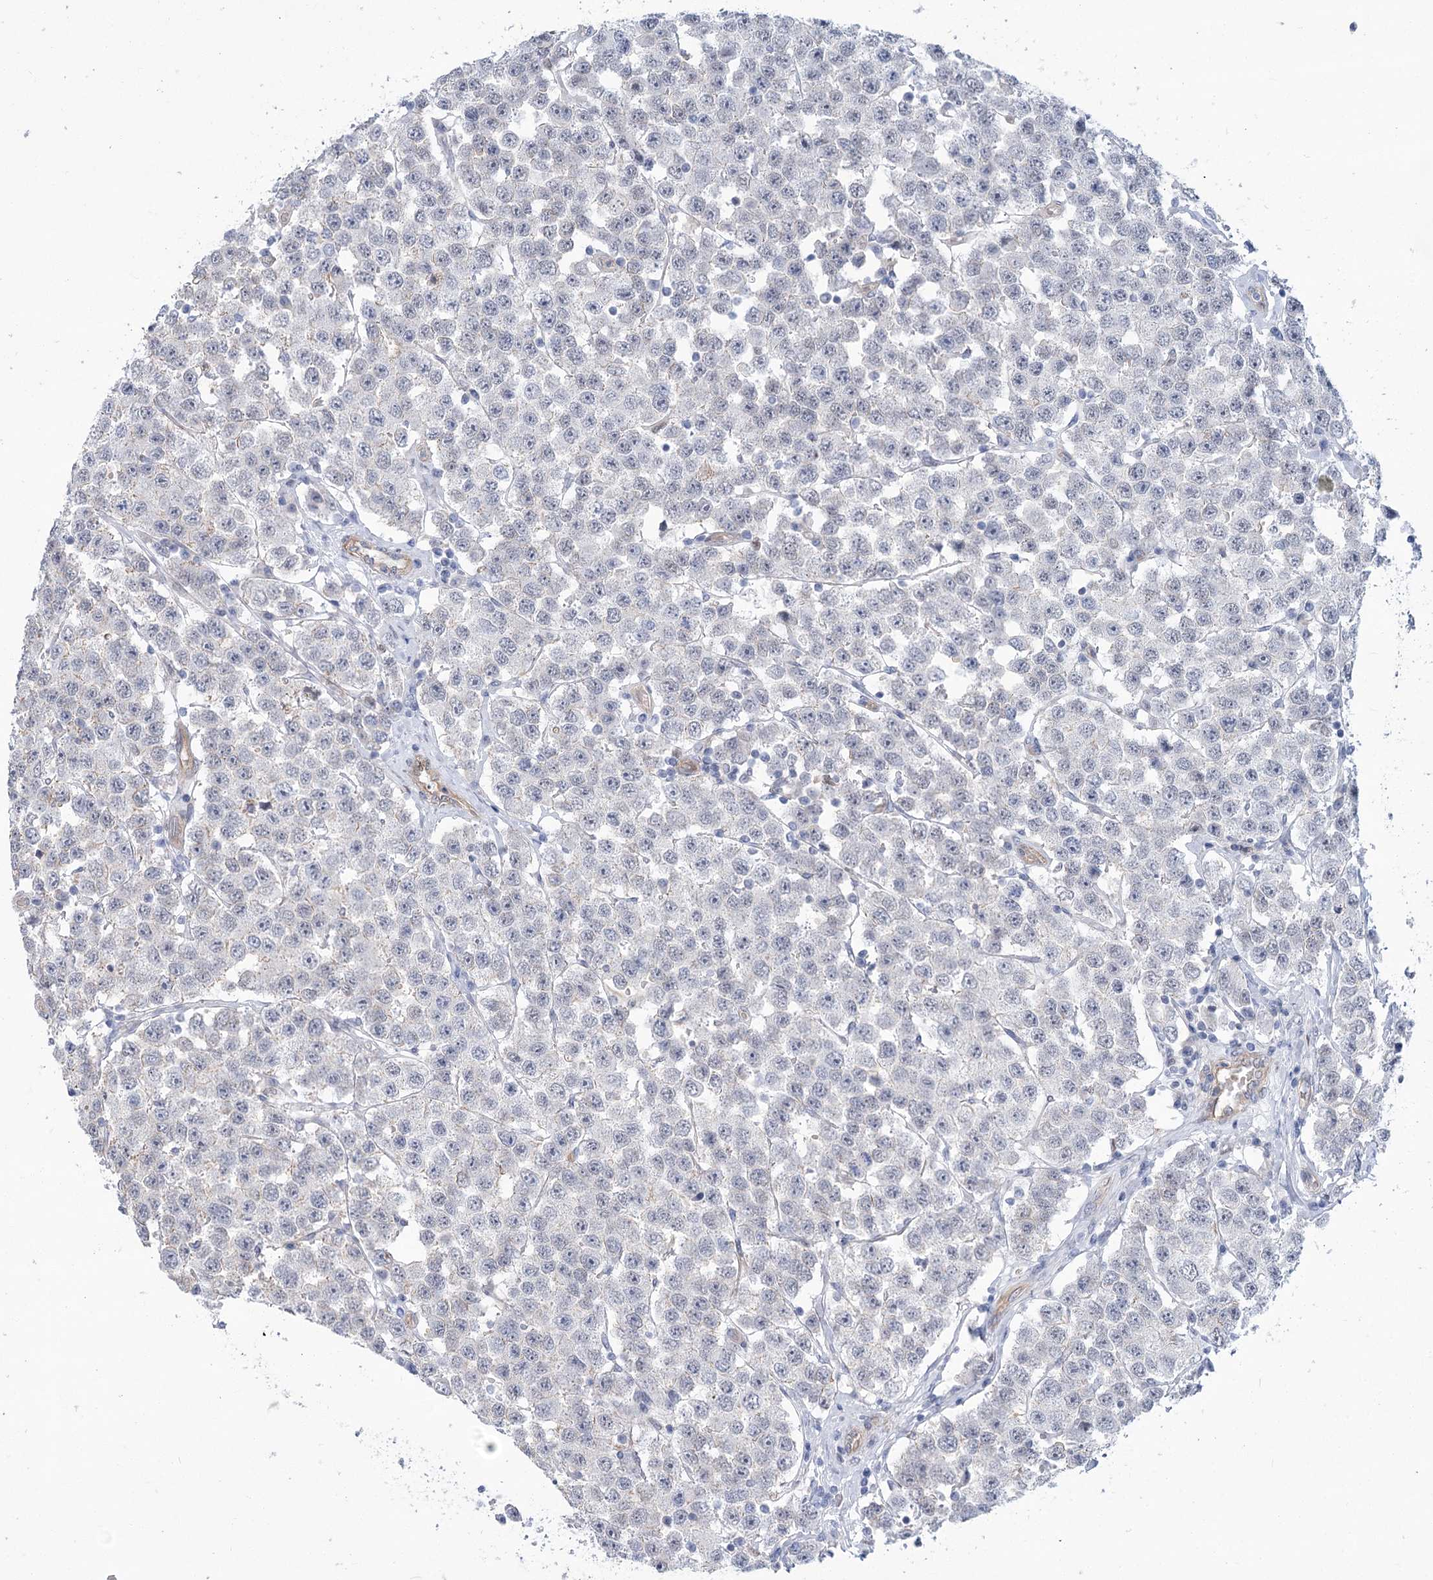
{"staining": {"intensity": "negative", "quantity": "none", "location": "none"}, "tissue": "testis cancer", "cell_type": "Tumor cells", "image_type": "cancer", "snomed": [{"axis": "morphology", "description": "Seminoma, NOS"}, {"axis": "topography", "description": "Testis"}], "caption": "This histopathology image is of seminoma (testis) stained with IHC to label a protein in brown with the nuclei are counter-stained blue. There is no positivity in tumor cells.", "gene": "THAP6", "patient": {"sex": "male", "age": 28}}